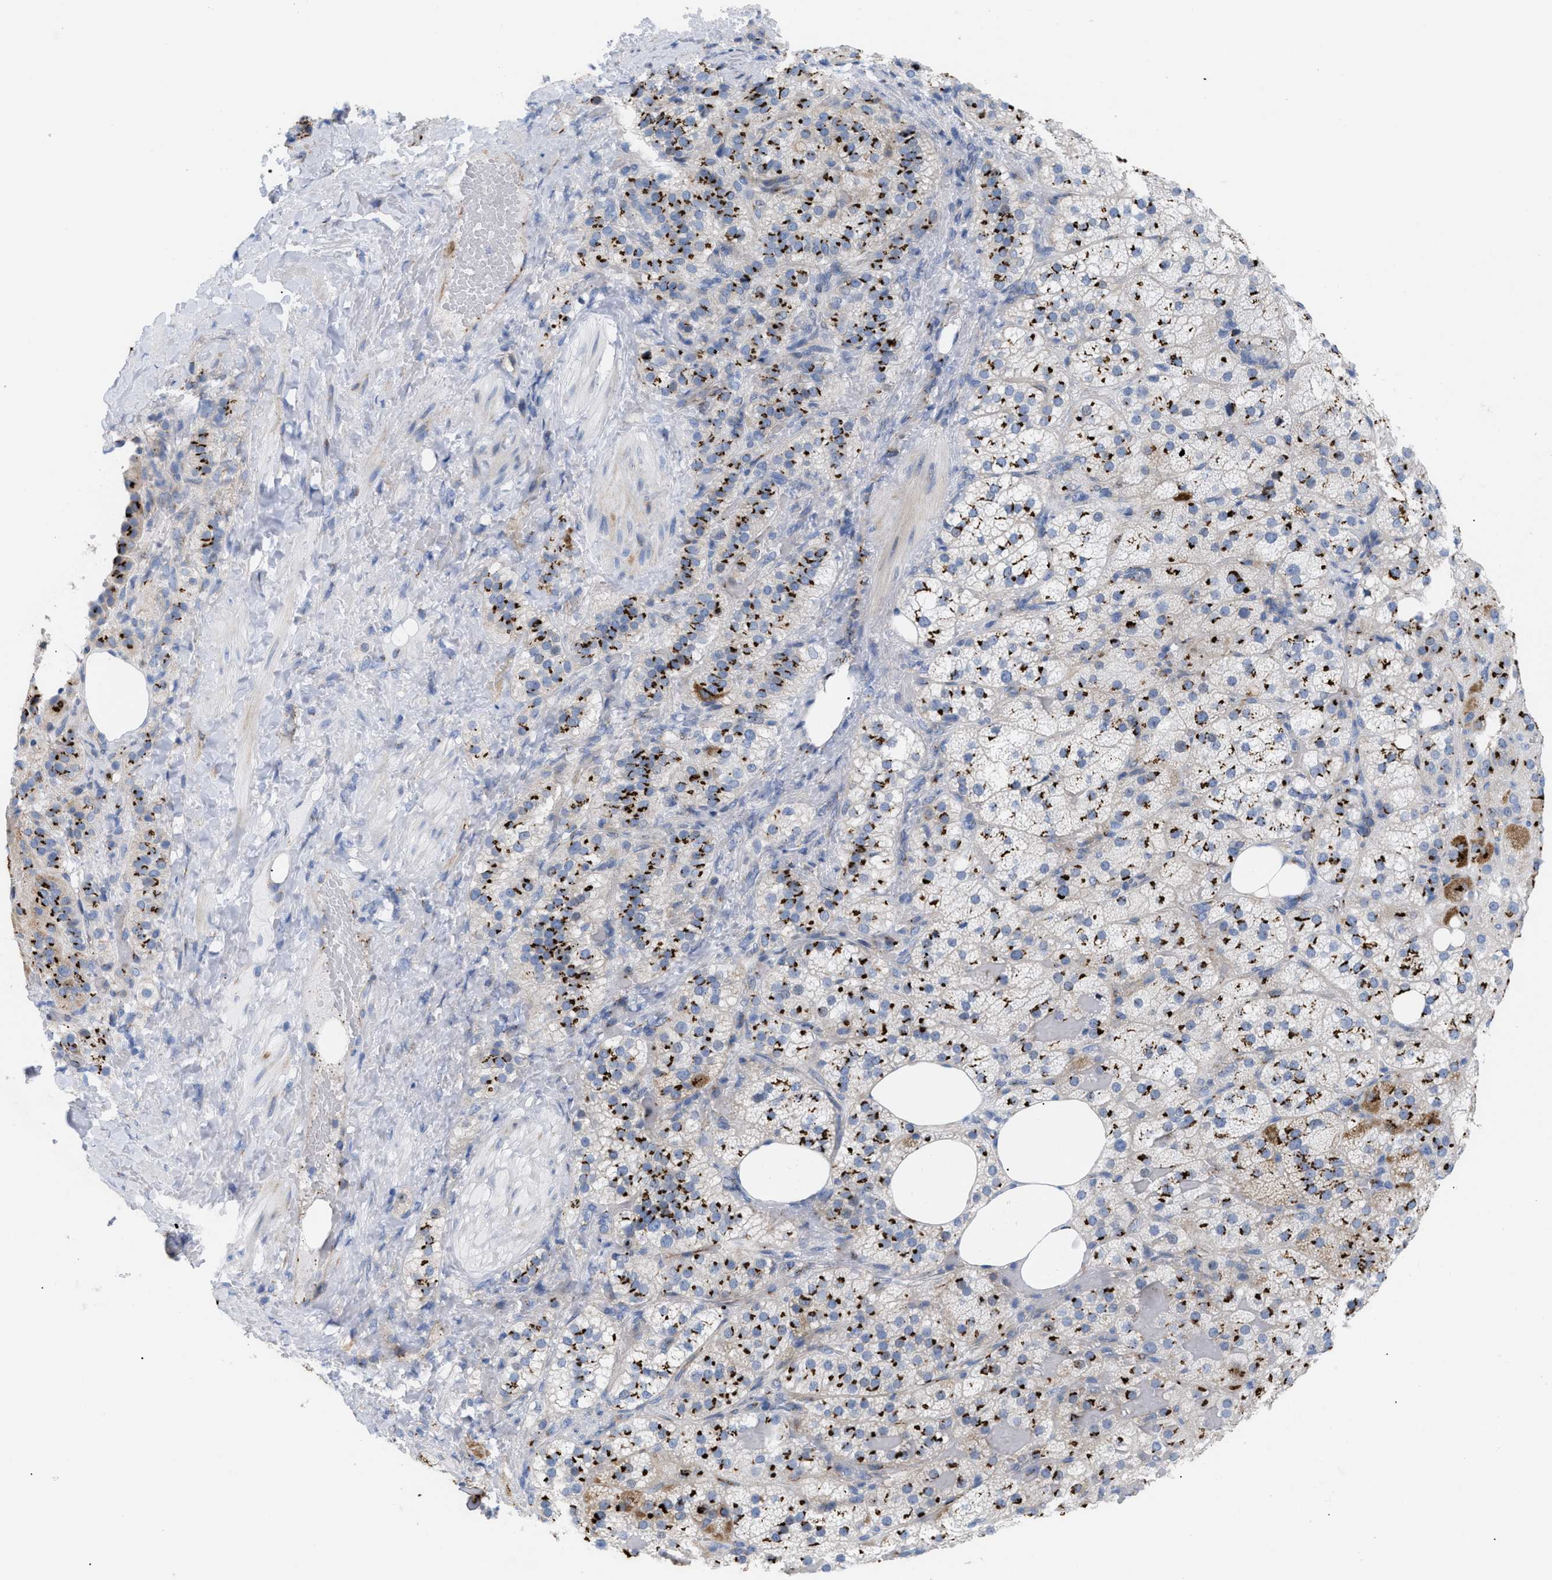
{"staining": {"intensity": "strong", "quantity": ">75%", "location": "cytoplasmic/membranous"}, "tissue": "adrenal gland", "cell_type": "Glandular cells", "image_type": "normal", "snomed": [{"axis": "morphology", "description": "Normal tissue, NOS"}, {"axis": "topography", "description": "Adrenal gland"}], "caption": "Immunohistochemical staining of benign human adrenal gland exhibits high levels of strong cytoplasmic/membranous expression in approximately >75% of glandular cells. Nuclei are stained in blue.", "gene": "TMEM17", "patient": {"sex": "female", "age": 59}}